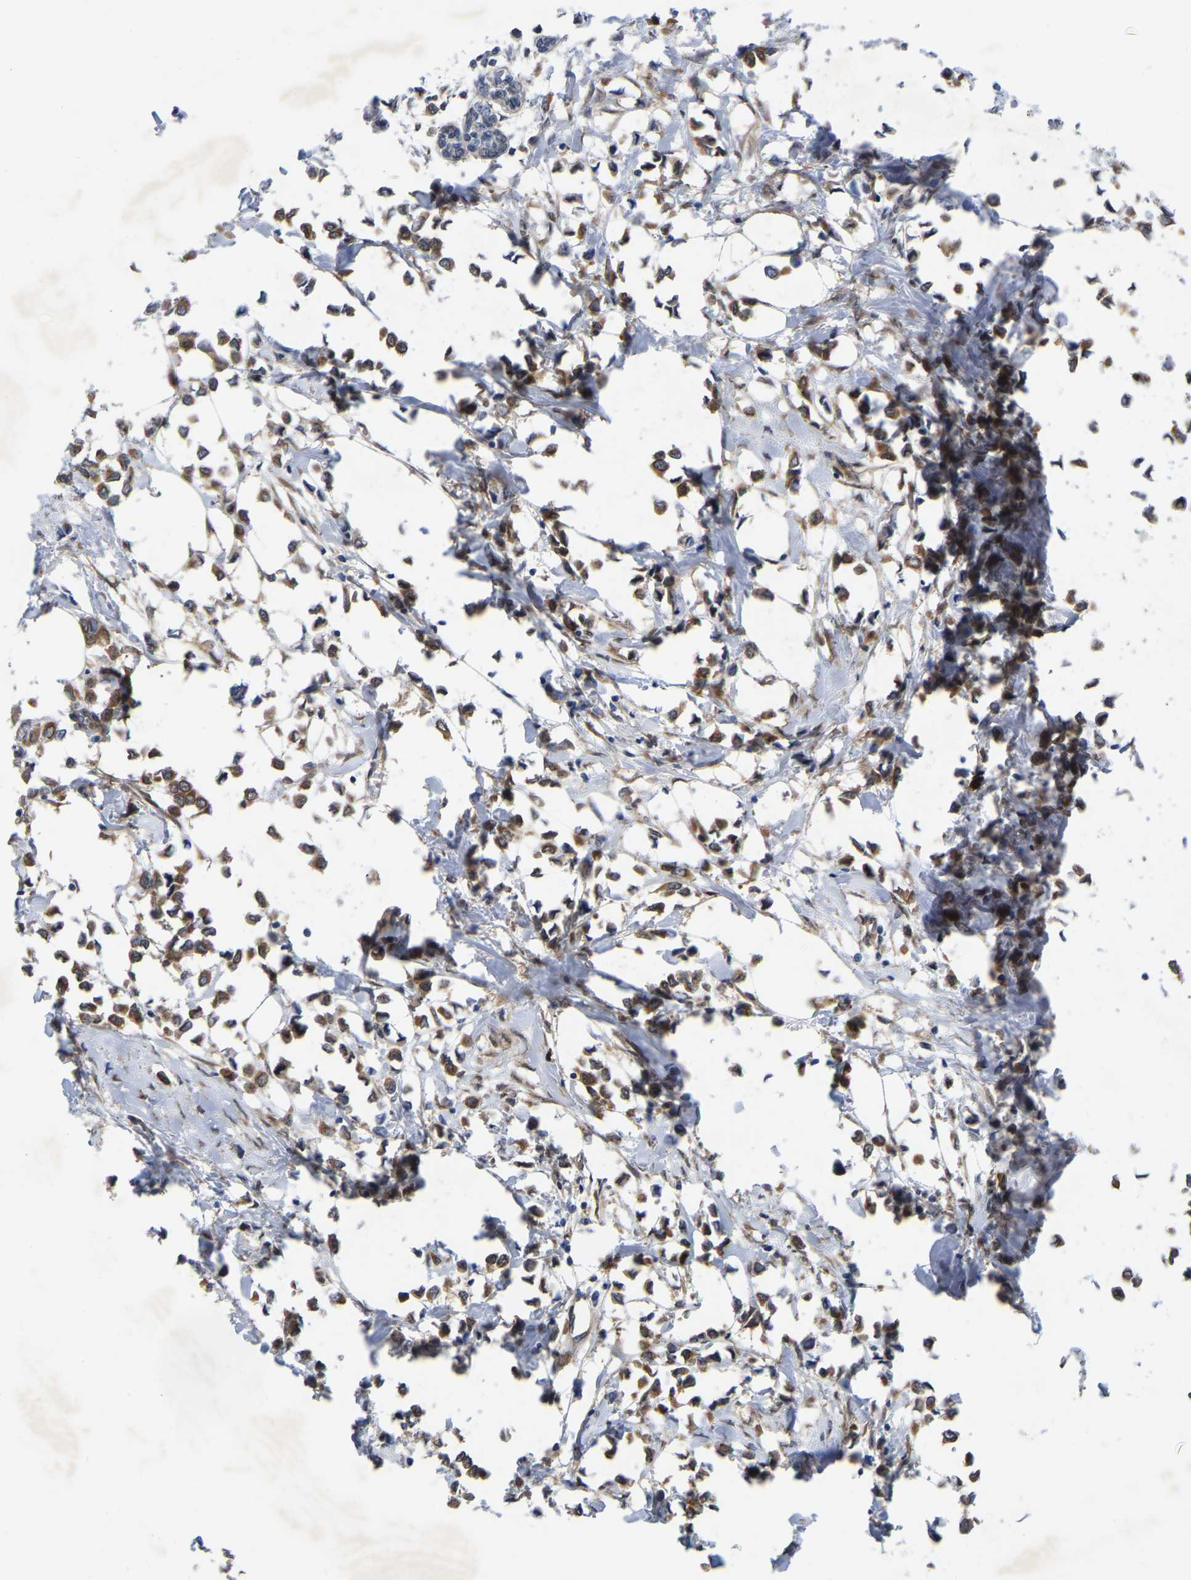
{"staining": {"intensity": "moderate", "quantity": ">75%", "location": "cytoplasmic/membranous"}, "tissue": "breast cancer", "cell_type": "Tumor cells", "image_type": "cancer", "snomed": [{"axis": "morphology", "description": "Lobular carcinoma"}, {"axis": "topography", "description": "Breast"}], "caption": "Breast lobular carcinoma stained for a protein exhibits moderate cytoplasmic/membranous positivity in tumor cells. Immunohistochemistry stains the protein of interest in brown and the nuclei are stained blue.", "gene": "UBE4B", "patient": {"sex": "female", "age": 51}}